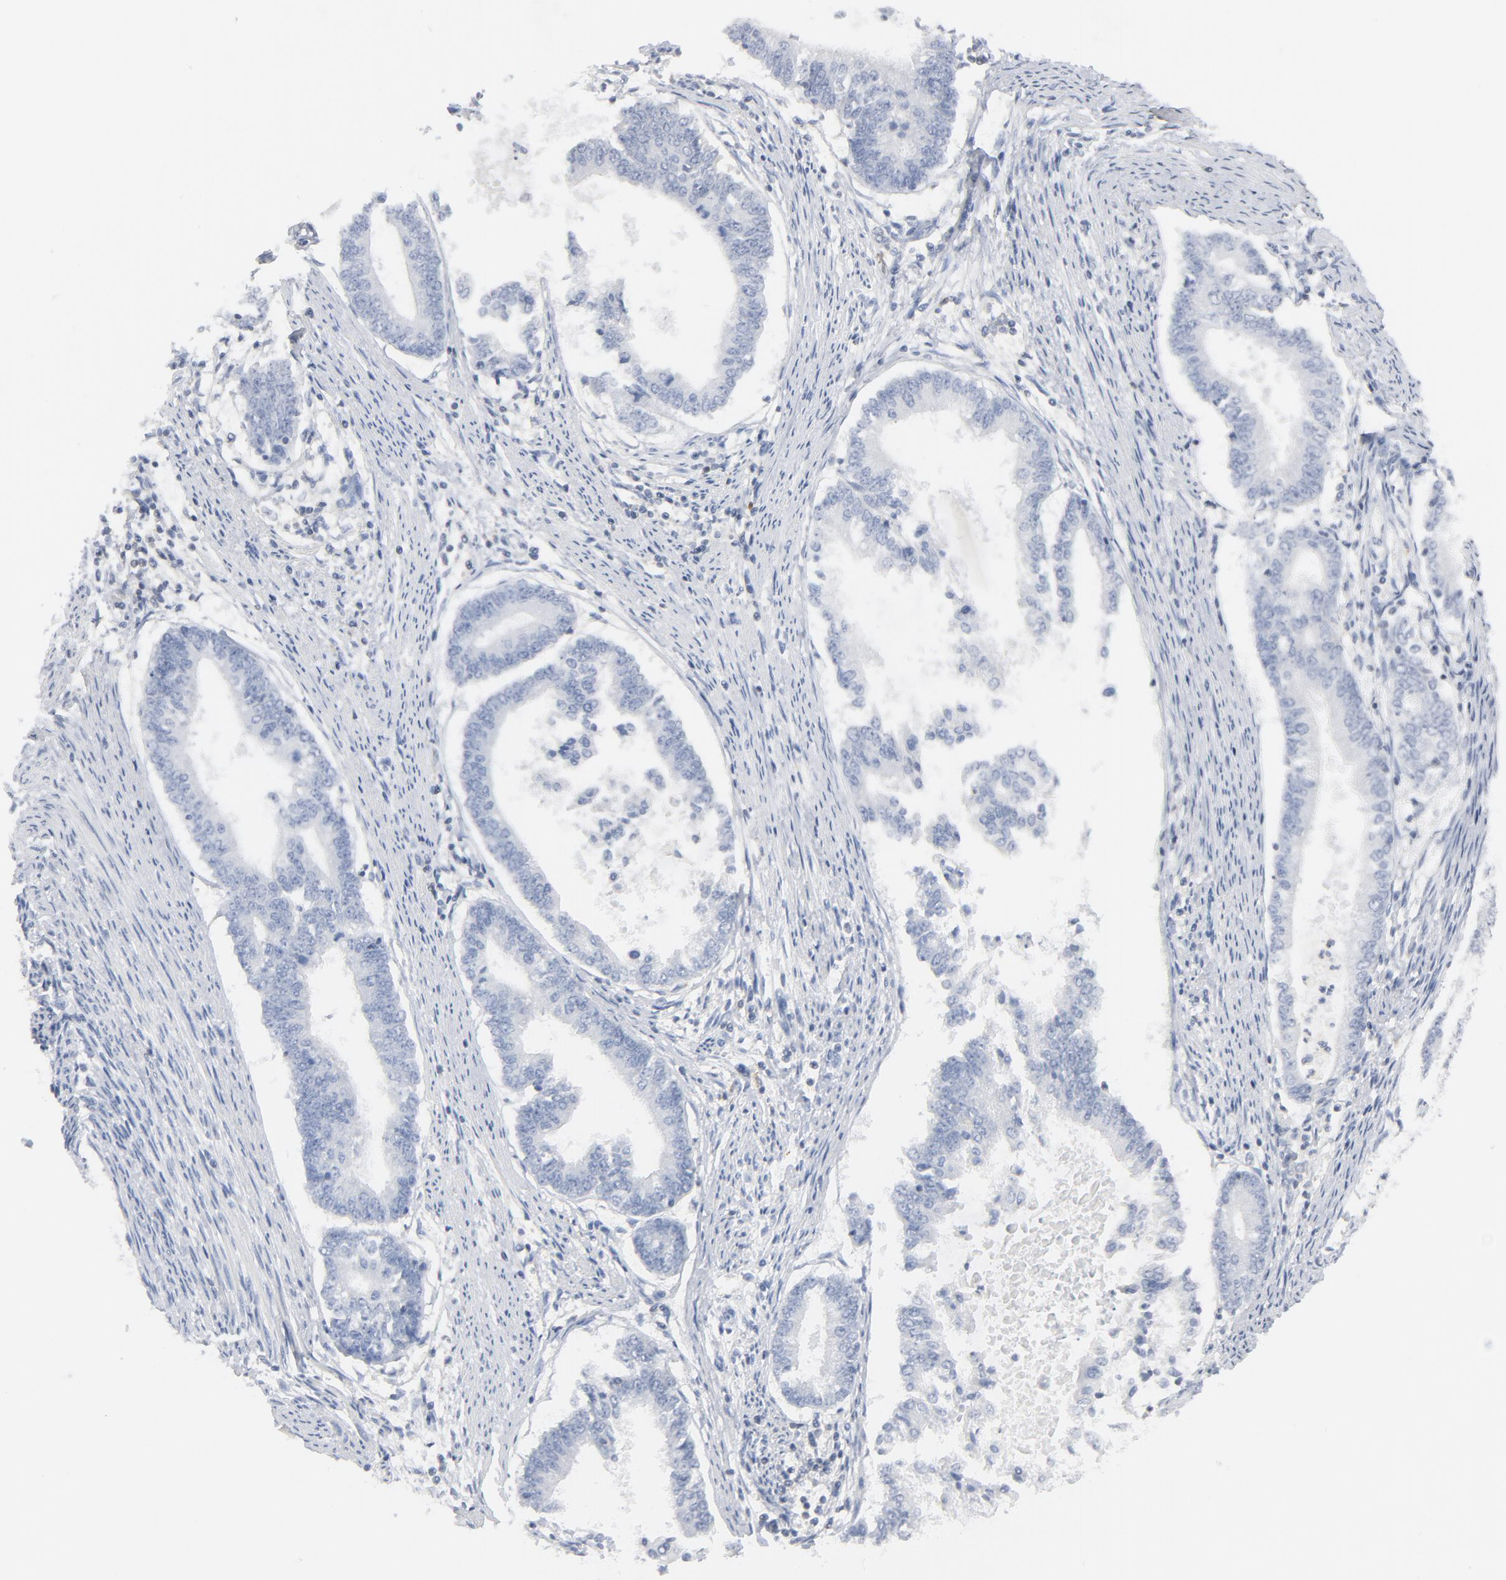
{"staining": {"intensity": "negative", "quantity": "none", "location": "none"}, "tissue": "endometrial cancer", "cell_type": "Tumor cells", "image_type": "cancer", "snomed": [{"axis": "morphology", "description": "Adenocarcinoma, NOS"}, {"axis": "topography", "description": "Endometrium"}], "caption": "Immunohistochemical staining of endometrial cancer shows no significant expression in tumor cells.", "gene": "PTK2B", "patient": {"sex": "female", "age": 63}}